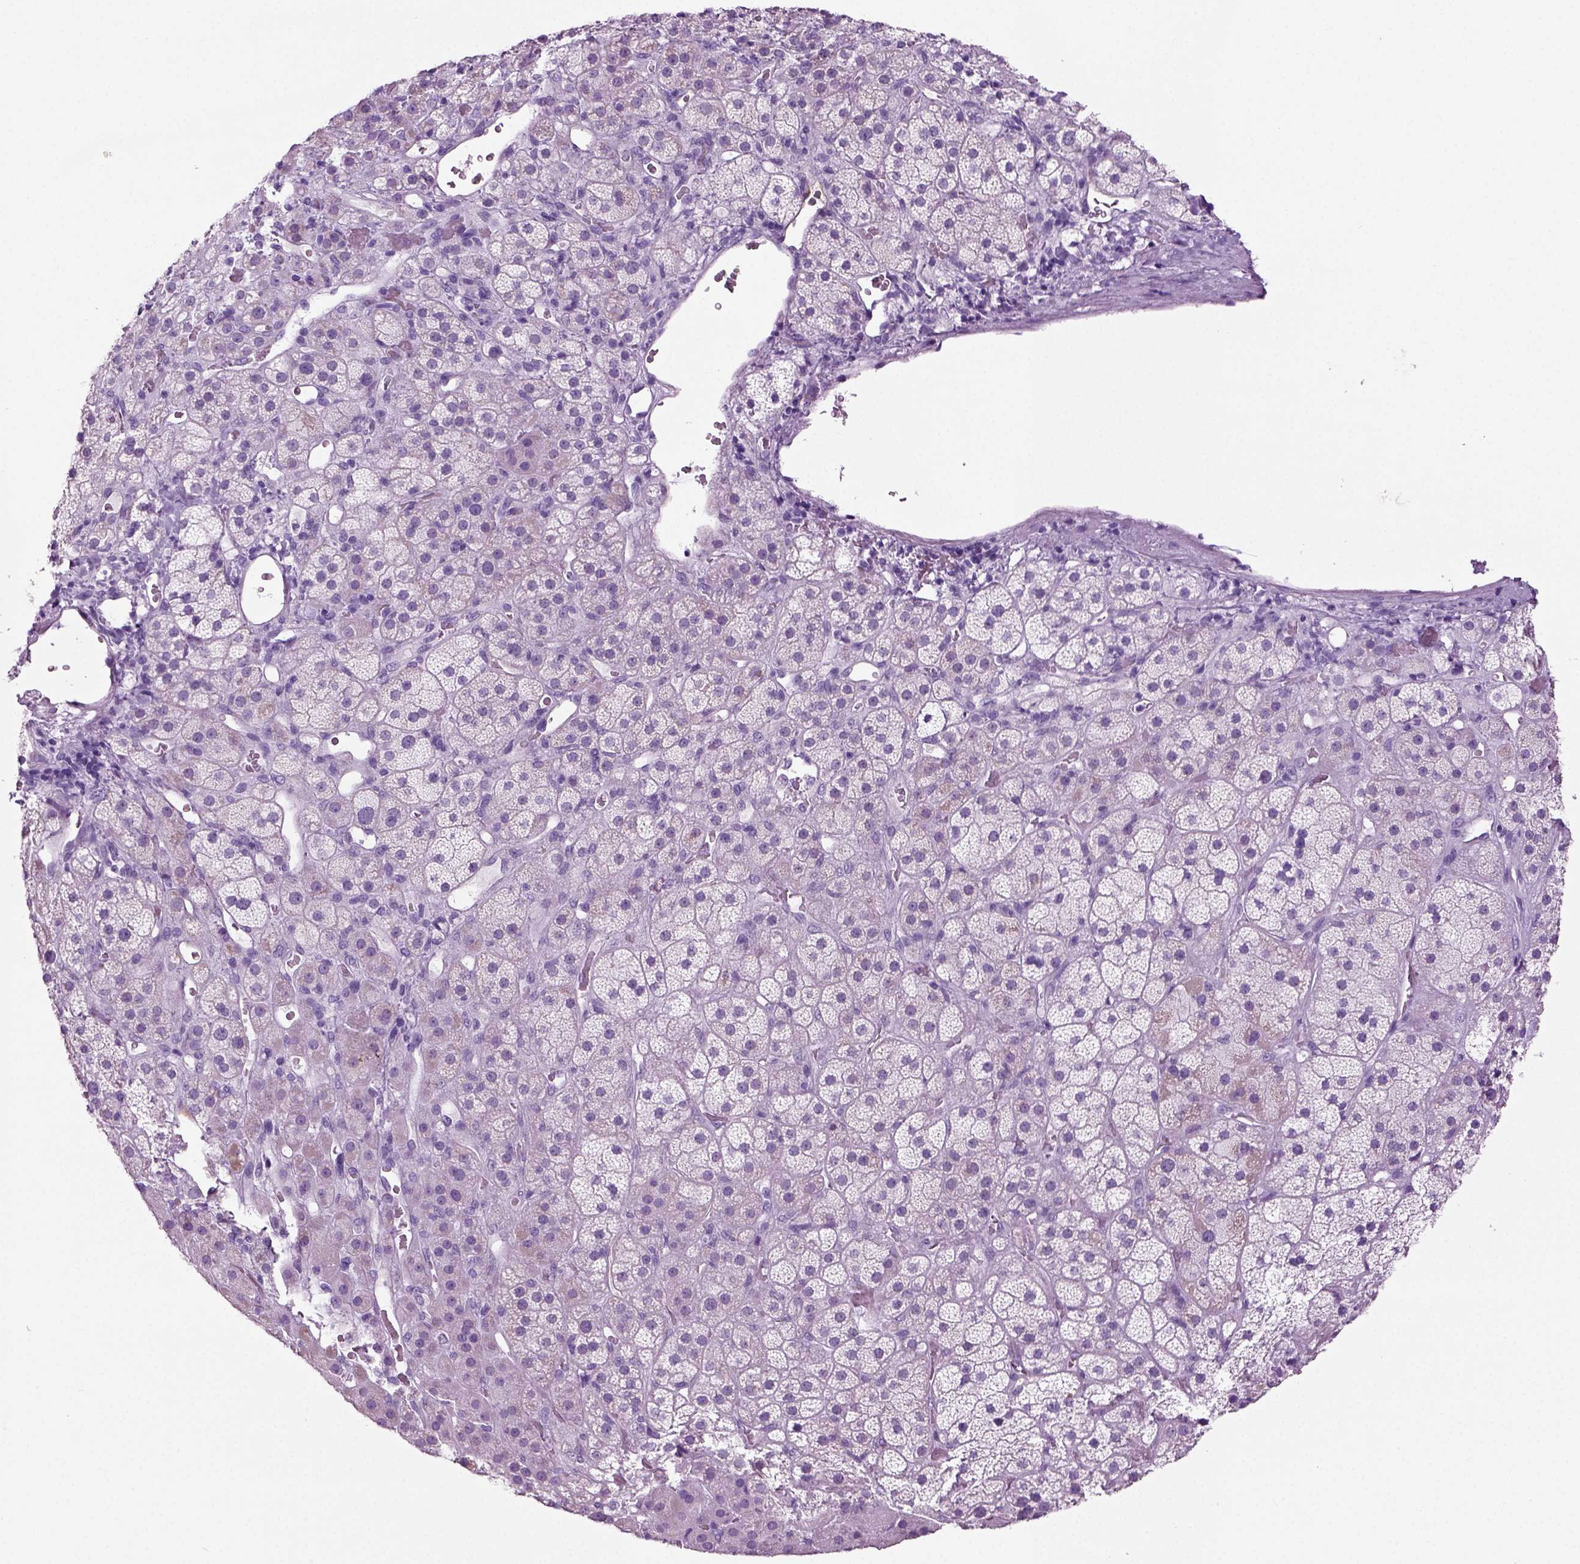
{"staining": {"intensity": "negative", "quantity": "none", "location": "none"}, "tissue": "adrenal gland", "cell_type": "Glandular cells", "image_type": "normal", "snomed": [{"axis": "morphology", "description": "Normal tissue, NOS"}, {"axis": "topography", "description": "Adrenal gland"}], "caption": "The immunohistochemistry (IHC) histopathology image has no significant positivity in glandular cells of adrenal gland. (DAB (3,3'-diaminobenzidine) IHC with hematoxylin counter stain).", "gene": "CD109", "patient": {"sex": "male", "age": 57}}